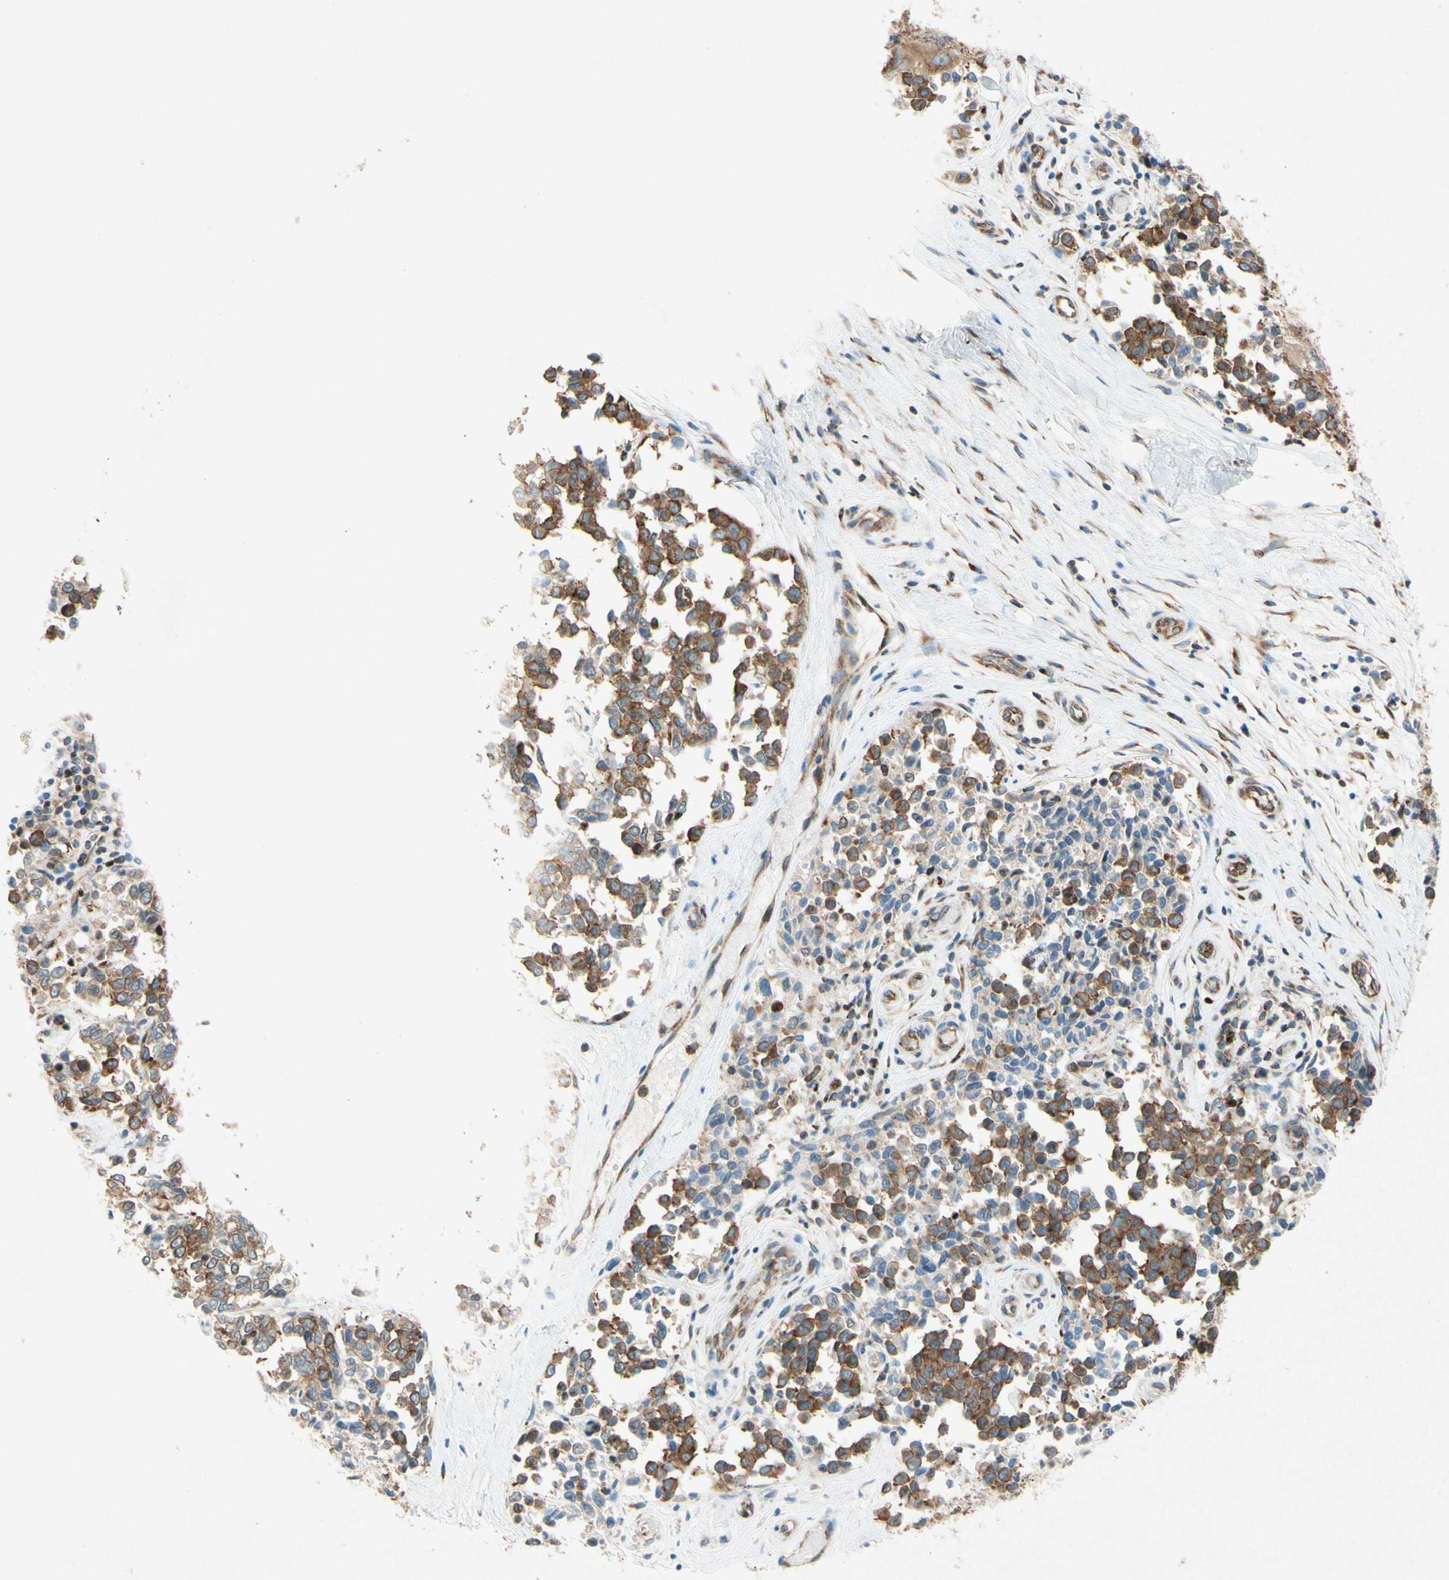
{"staining": {"intensity": "moderate", "quantity": ">75%", "location": "cytoplasmic/membranous"}, "tissue": "melanoma", "cell_type": "Tumor cells", "image_type": "cancer", "snomed": [{"axis": "morphology", "description": "Malignant melanoma, NOS"}, {"axis": "topography", "description": "Skin"}], "caption": "IHC image of human melanoma stained for a protein (brown), which demonstrates medium levels of moderate cytoplasmic/membranous positivity in about >75% of tumor cells.", "gene": "PABPC1", "patient": {"sex": "female", "age": 64}}